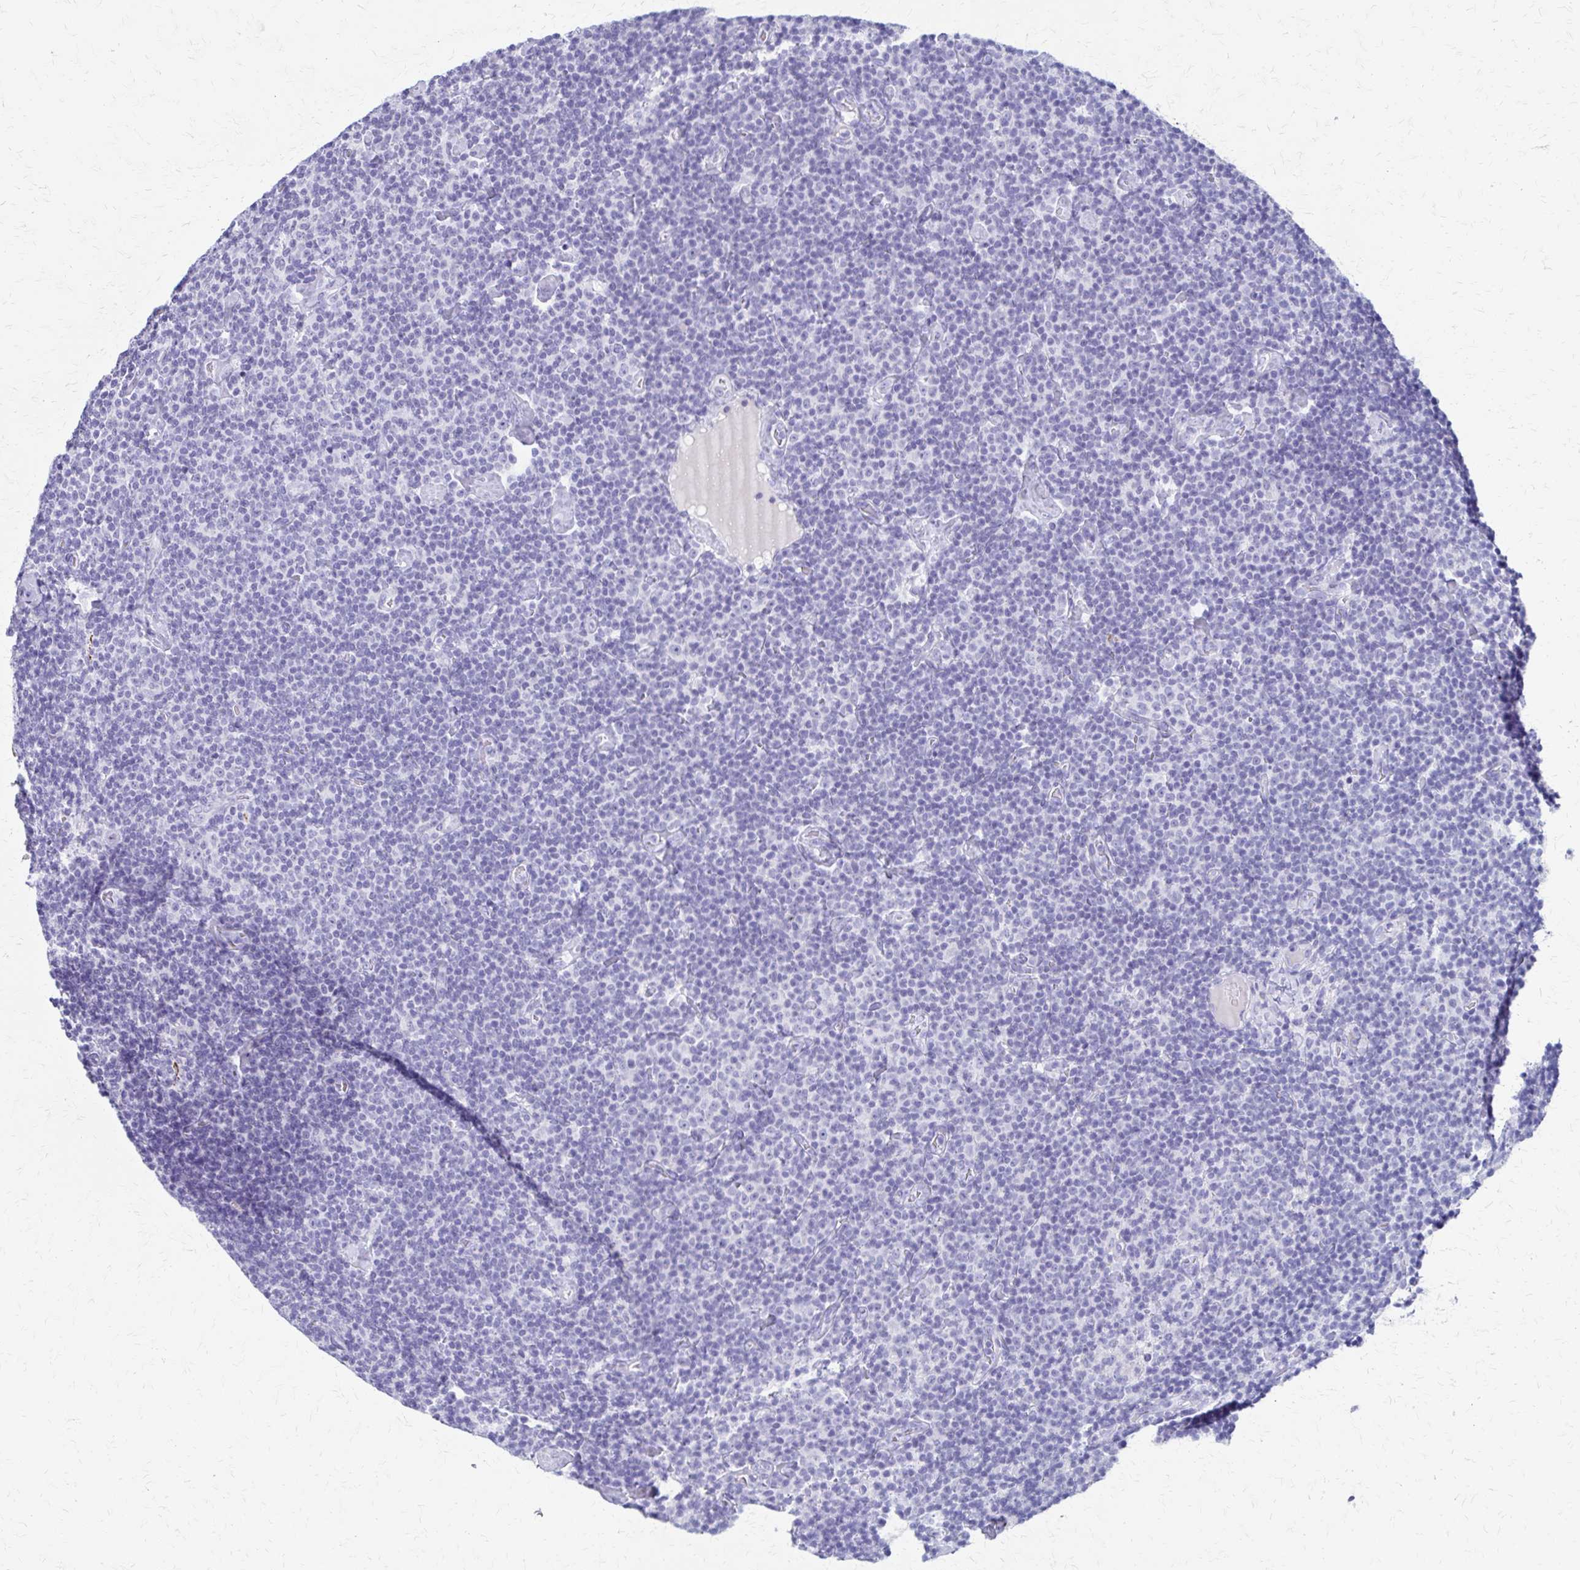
{"staining": {"intensity": "negative", "quantity": "none", "location": "none"}, "tissue": "lymphoma", "cell_type": "Tumor cells", "image_type": "cancer", "snomed": [{"axis": "morphology", "description": "Malignant lymphoma, non-Hodgkin's type, Low grade"}, {"axis": "topography", "description": "Lymph node"}], "caption": "A histopathology image of human malignant lymphoma, non-Hodgkin's type (low-grade) is negative for staining in tumor cells.", "gene": "ZSCAN5B", "patient": {"sex": "male", "age": 81}}